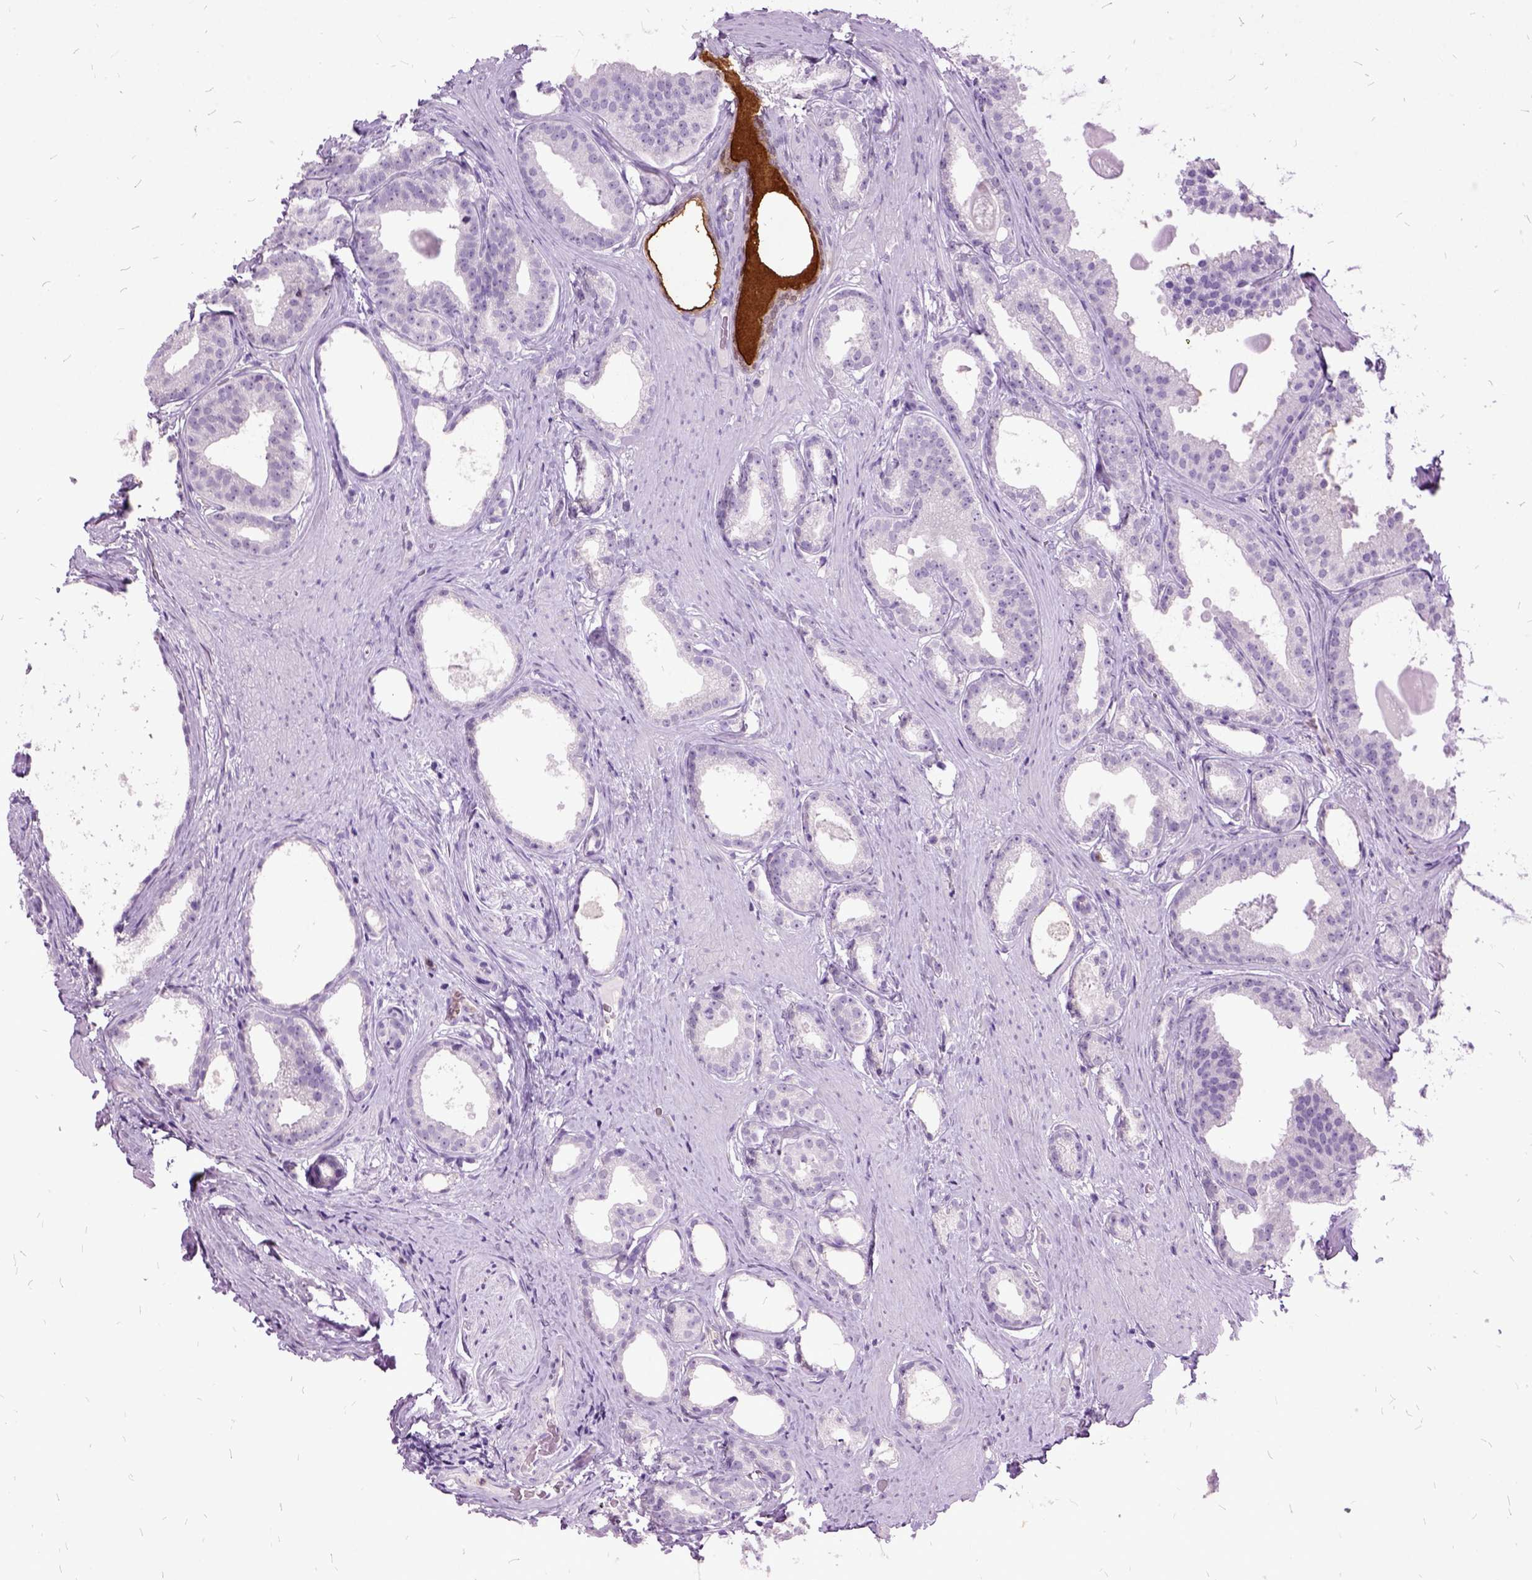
{"staining": {"intensity": "negative", "quantity": "none", "location": "none"}, "tissue": "prostate cancer", "cell_type": "Tumor cells", "image_type": "cancer", "snomed": [{"axis": "morphology", "description": "Adenocarcinoma, Low grade"}, {"axis": "topography", "description": "Prostate"}], "caption": "There is no significant expression in tumor cells of prostate low-grade adenocarcinoma.", "gene": "MME", "patient": {"sex": "male", "age": 65}}